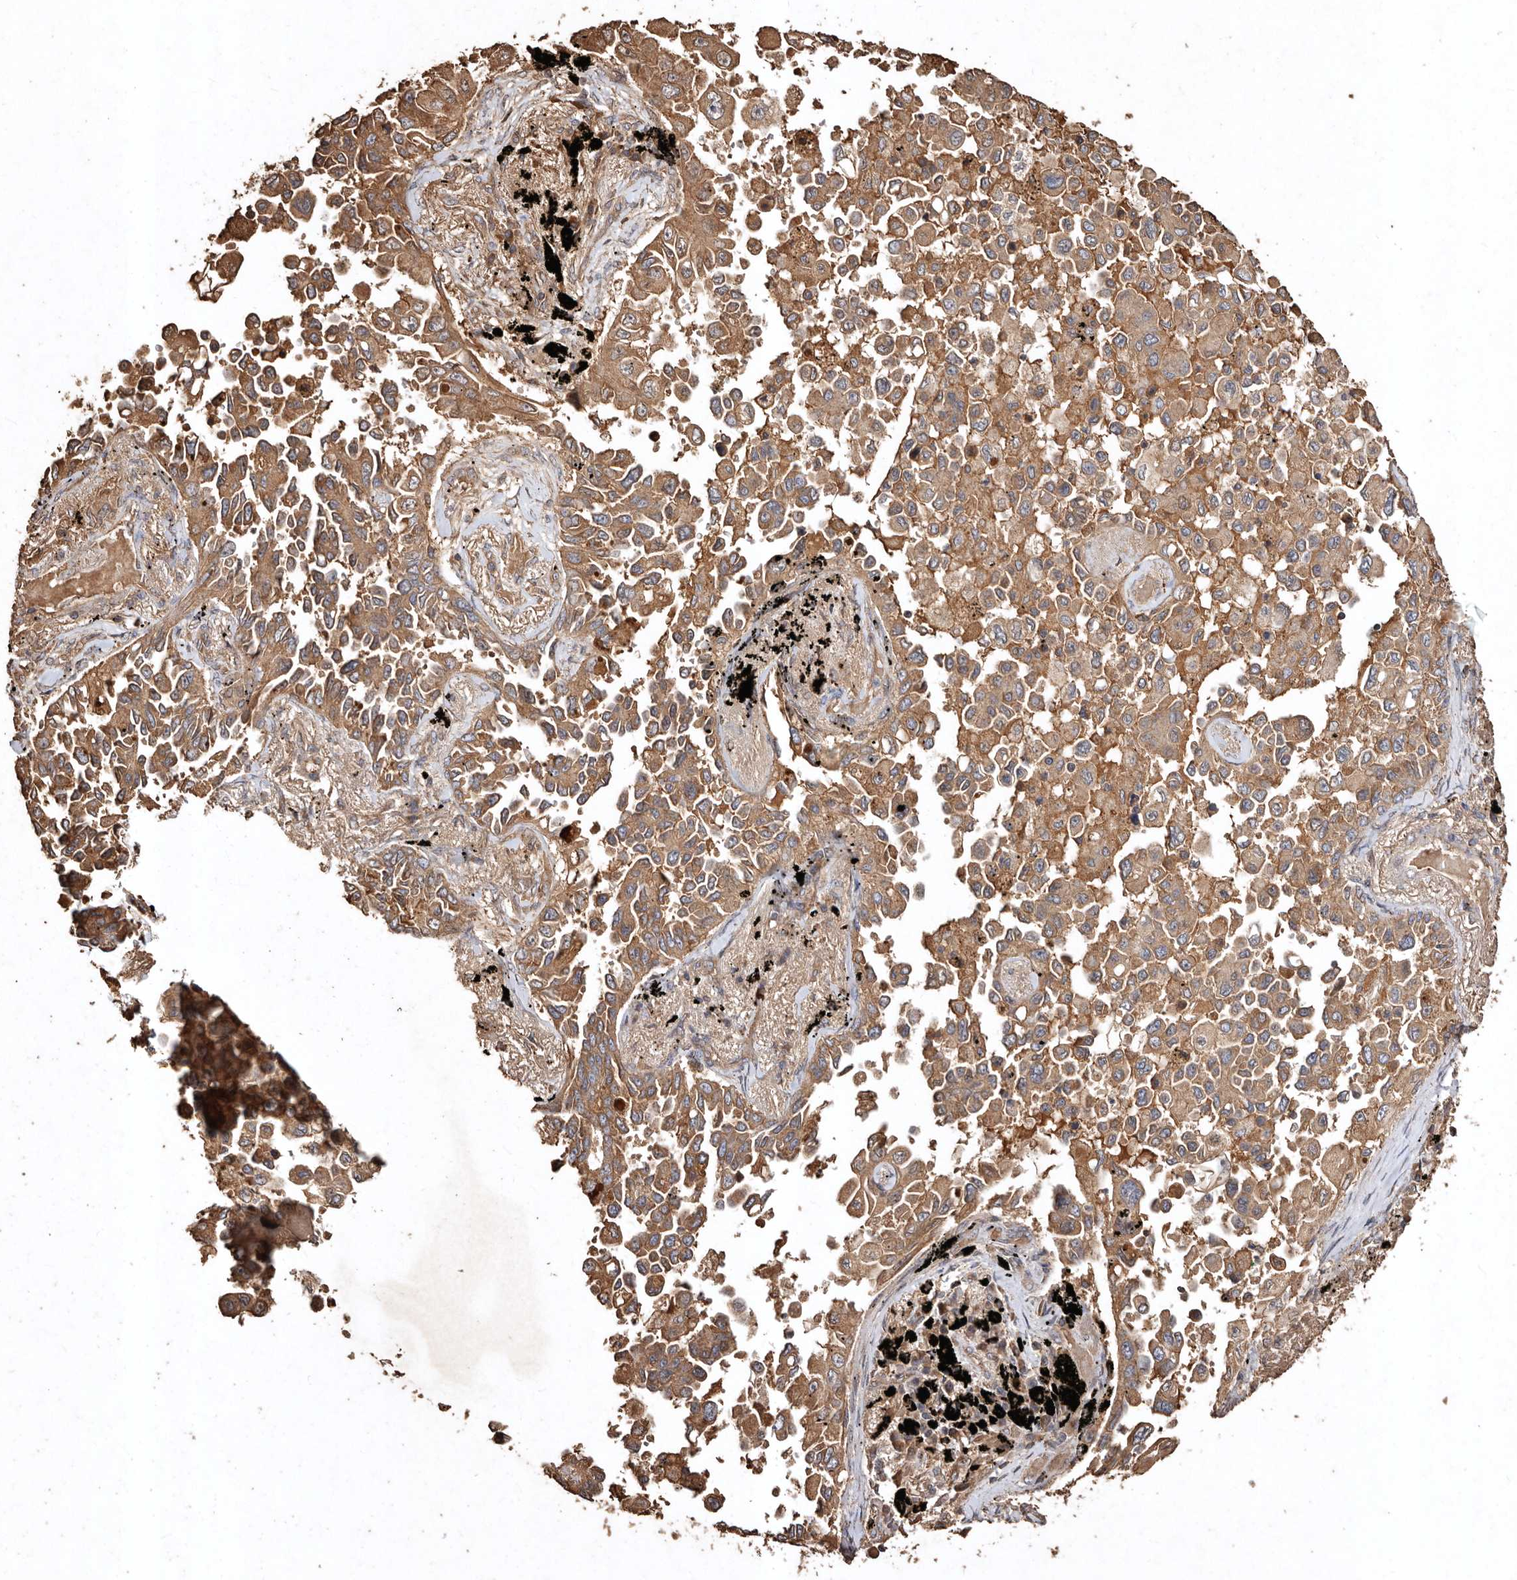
{"staining": {"intensity": "moderate", "quantity": ">75%", "location": "cytoplasmic/membranous"}, "tissue": "lung cancer", "cell_type": "Tumor cells", "image_type": "cancer", "snomed": [{"axis": "morphology", "description": "Adenocarcinoma, NOS"}, {"axis": "topography", "description": "Lung"}], "caption": "IHC of human lung adenocarcinoma exhibits medium levels of moderate cytoplasmic/membranous expression in about >75% of tumor cells.", "gene": "FARS2", "patient": {"sex": "female", "age": 67}}